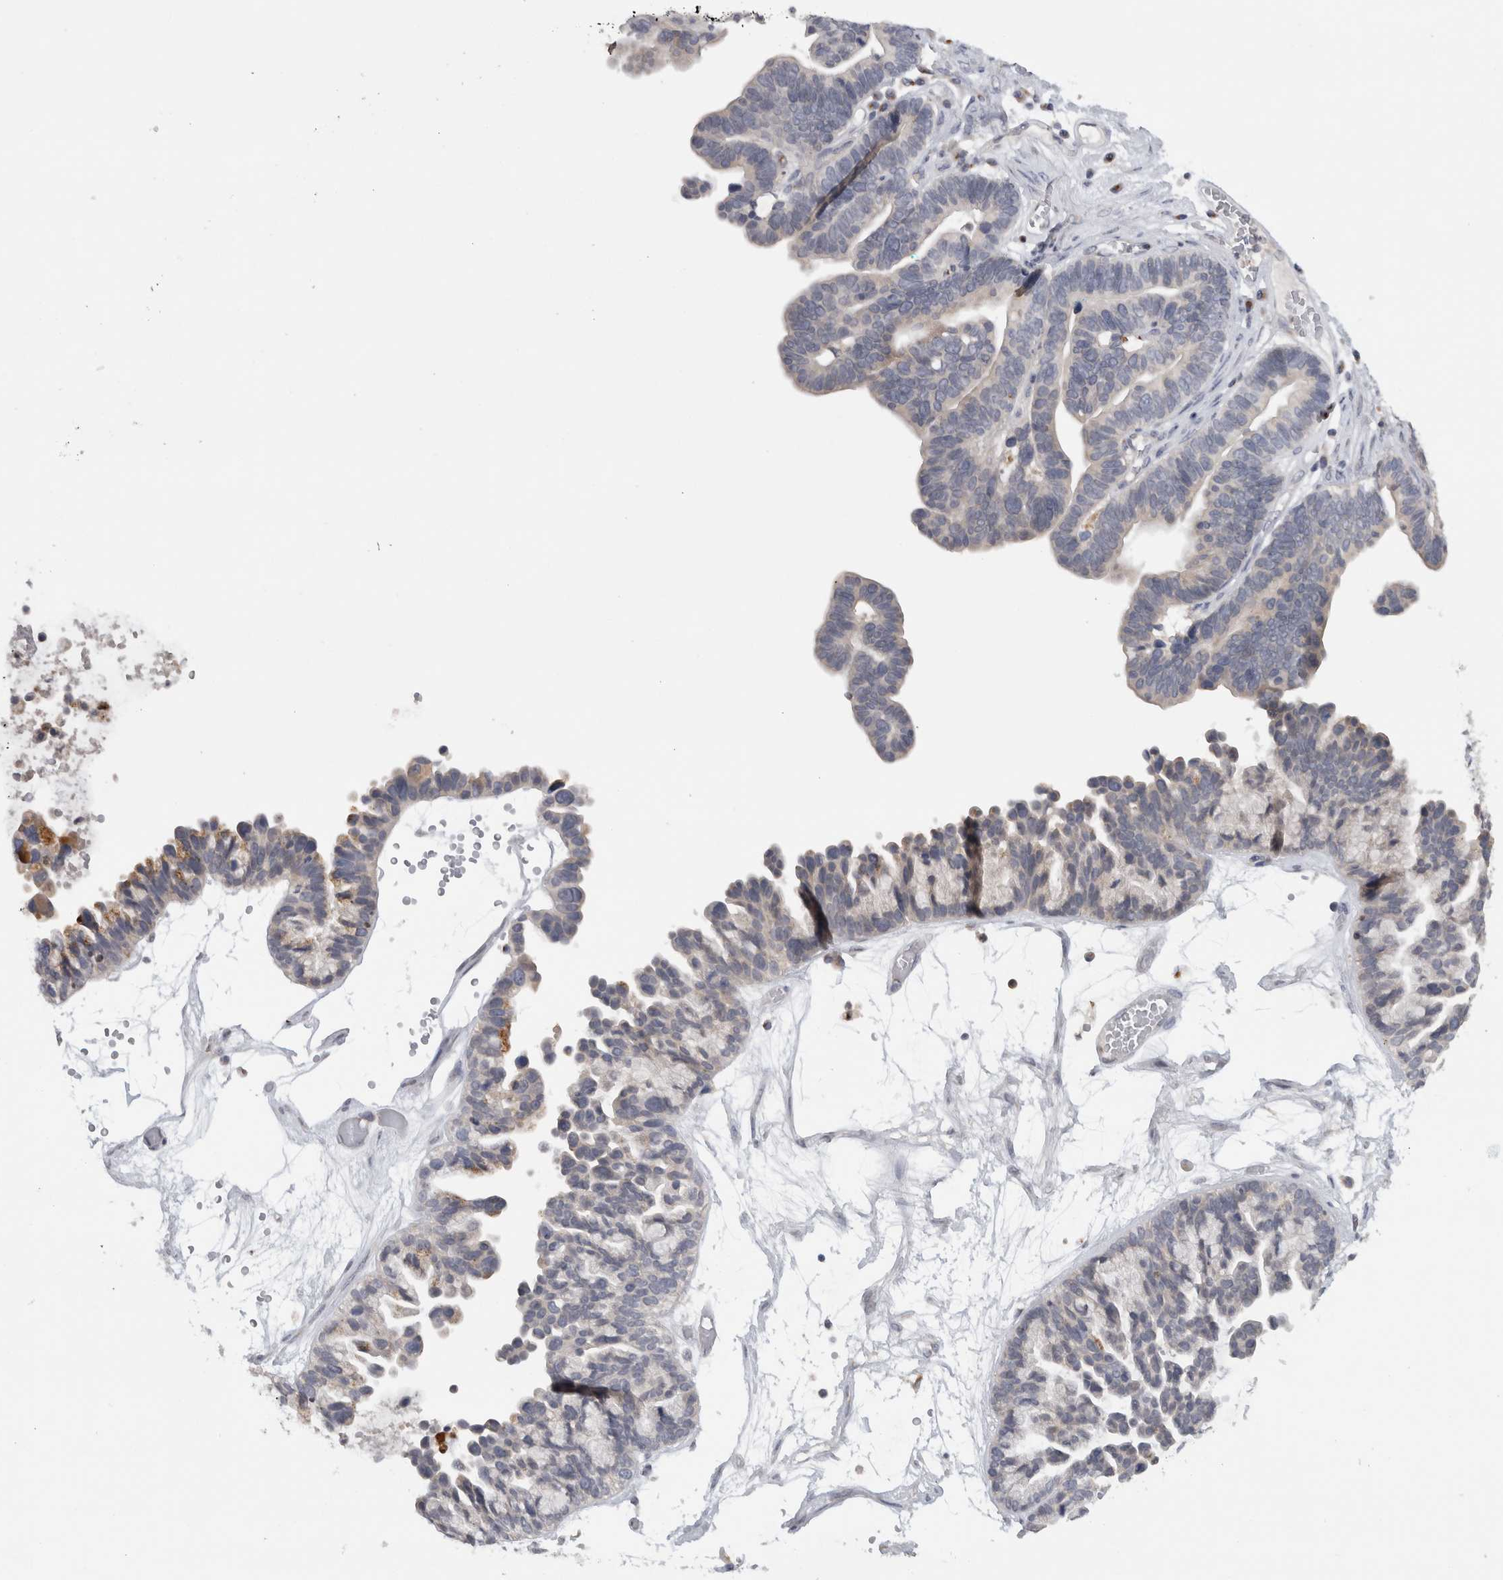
{"staining": {"intensity": "strong", "quantity": "<25%", "location": "cytoplasmic/membranous"}, "tissue": "ovarian cancer", "cell_type": "Tumor cells", "image_type": "cancer", "snomed": [{"axis": "morphology", "description": "Cystadenocarcinoma, serous, NOS"}, {"axis": "topography", "description": "Ovary"}], "caption": "Immunohistochemistry (IHC) of ovarian cancer (serous cystadenocarcinoma) reveals medium levels of strong cytoplasmic/membranous staining in about <25% of tumor cells. Immunohistochemistry stains the protein in brown and the nuclei are stained blue.", "gene": "MGAT1", "patient": {"sex": "female", "age": 56}}